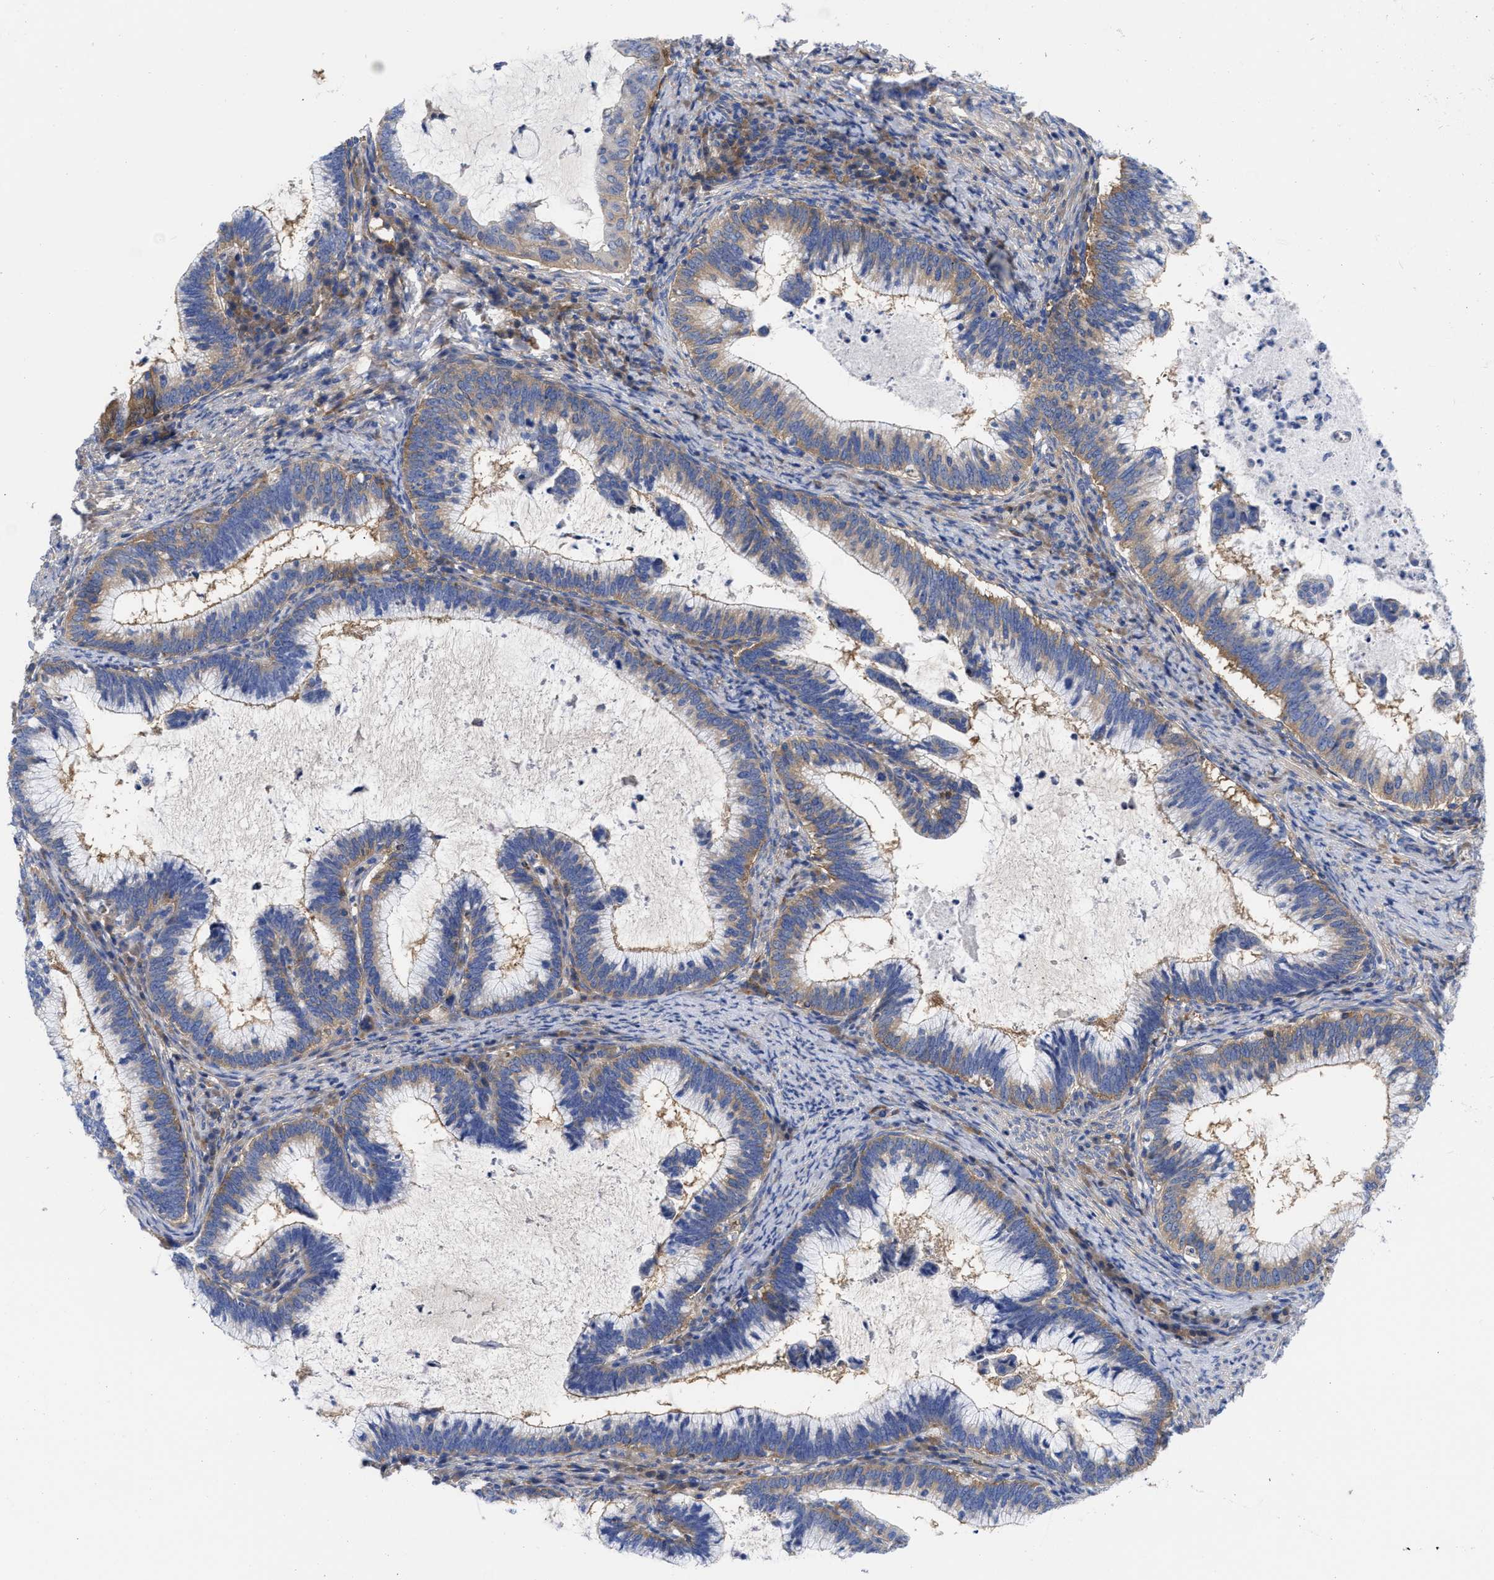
{"staining": {"intensity": "moderate", "quantity": ">75%", "location": "cytoplasmic/membranous"}, "tissue": "cervical cancer", "cell_type": "Tumor cells", "image_type": "cancer", "snomed": [{"axis": "morphology", "description": "Adenocarcinoma, NOS"}, {"axis": "topography", "description": "Cervix"}], "caption": "Approximately >75% of tumor cells in human cervical adenocarcinoma exhibit moderate cytoplasmic/membranous protein expression as visualized by brown immunohistochemical staining.", "gene": "RBKS", "patient": {"sex": "female", "age": 36}}